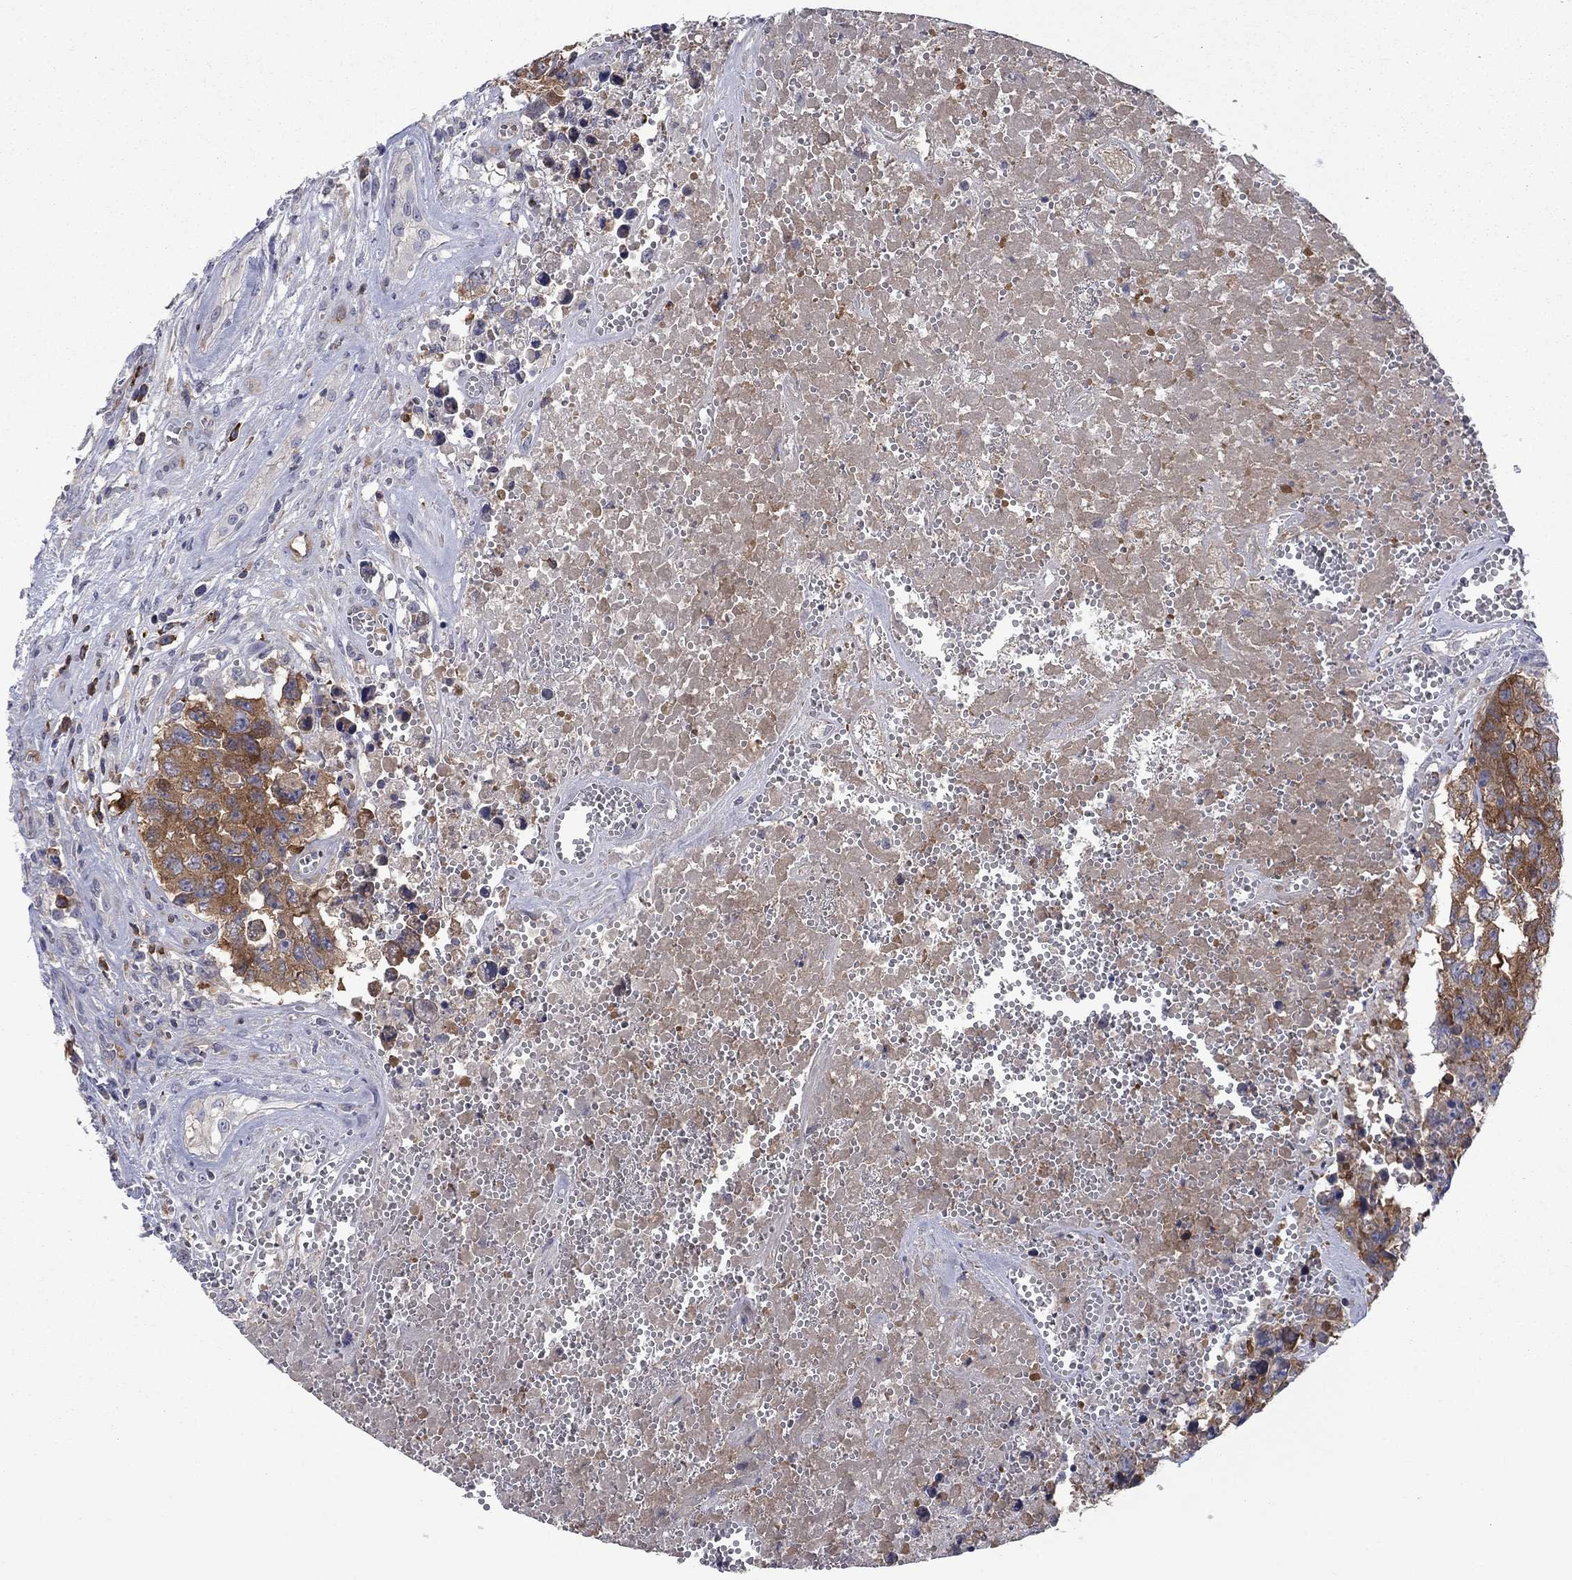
{"staining": {"intensity": "strong", "quantity": ">75%", "location": "cytoplasmic/membranous"}, "tissue": "testis cancer", "cell_type": "Tumor cells", "image_type": "cancer", "snomed": [{"axis": "morphology", "description": "Carcinoma, Embryonal, NOS"}, {"axis": "topography", "description": "Testis"}], "caption": "This is a histology image of IHC staining of embryonal carcinoma (testis), which shows strong expression in the cytoplasmic/membranous of tumor cells.", "gene": "KIF15", "patient": {"sex": "male", "age": 23}}